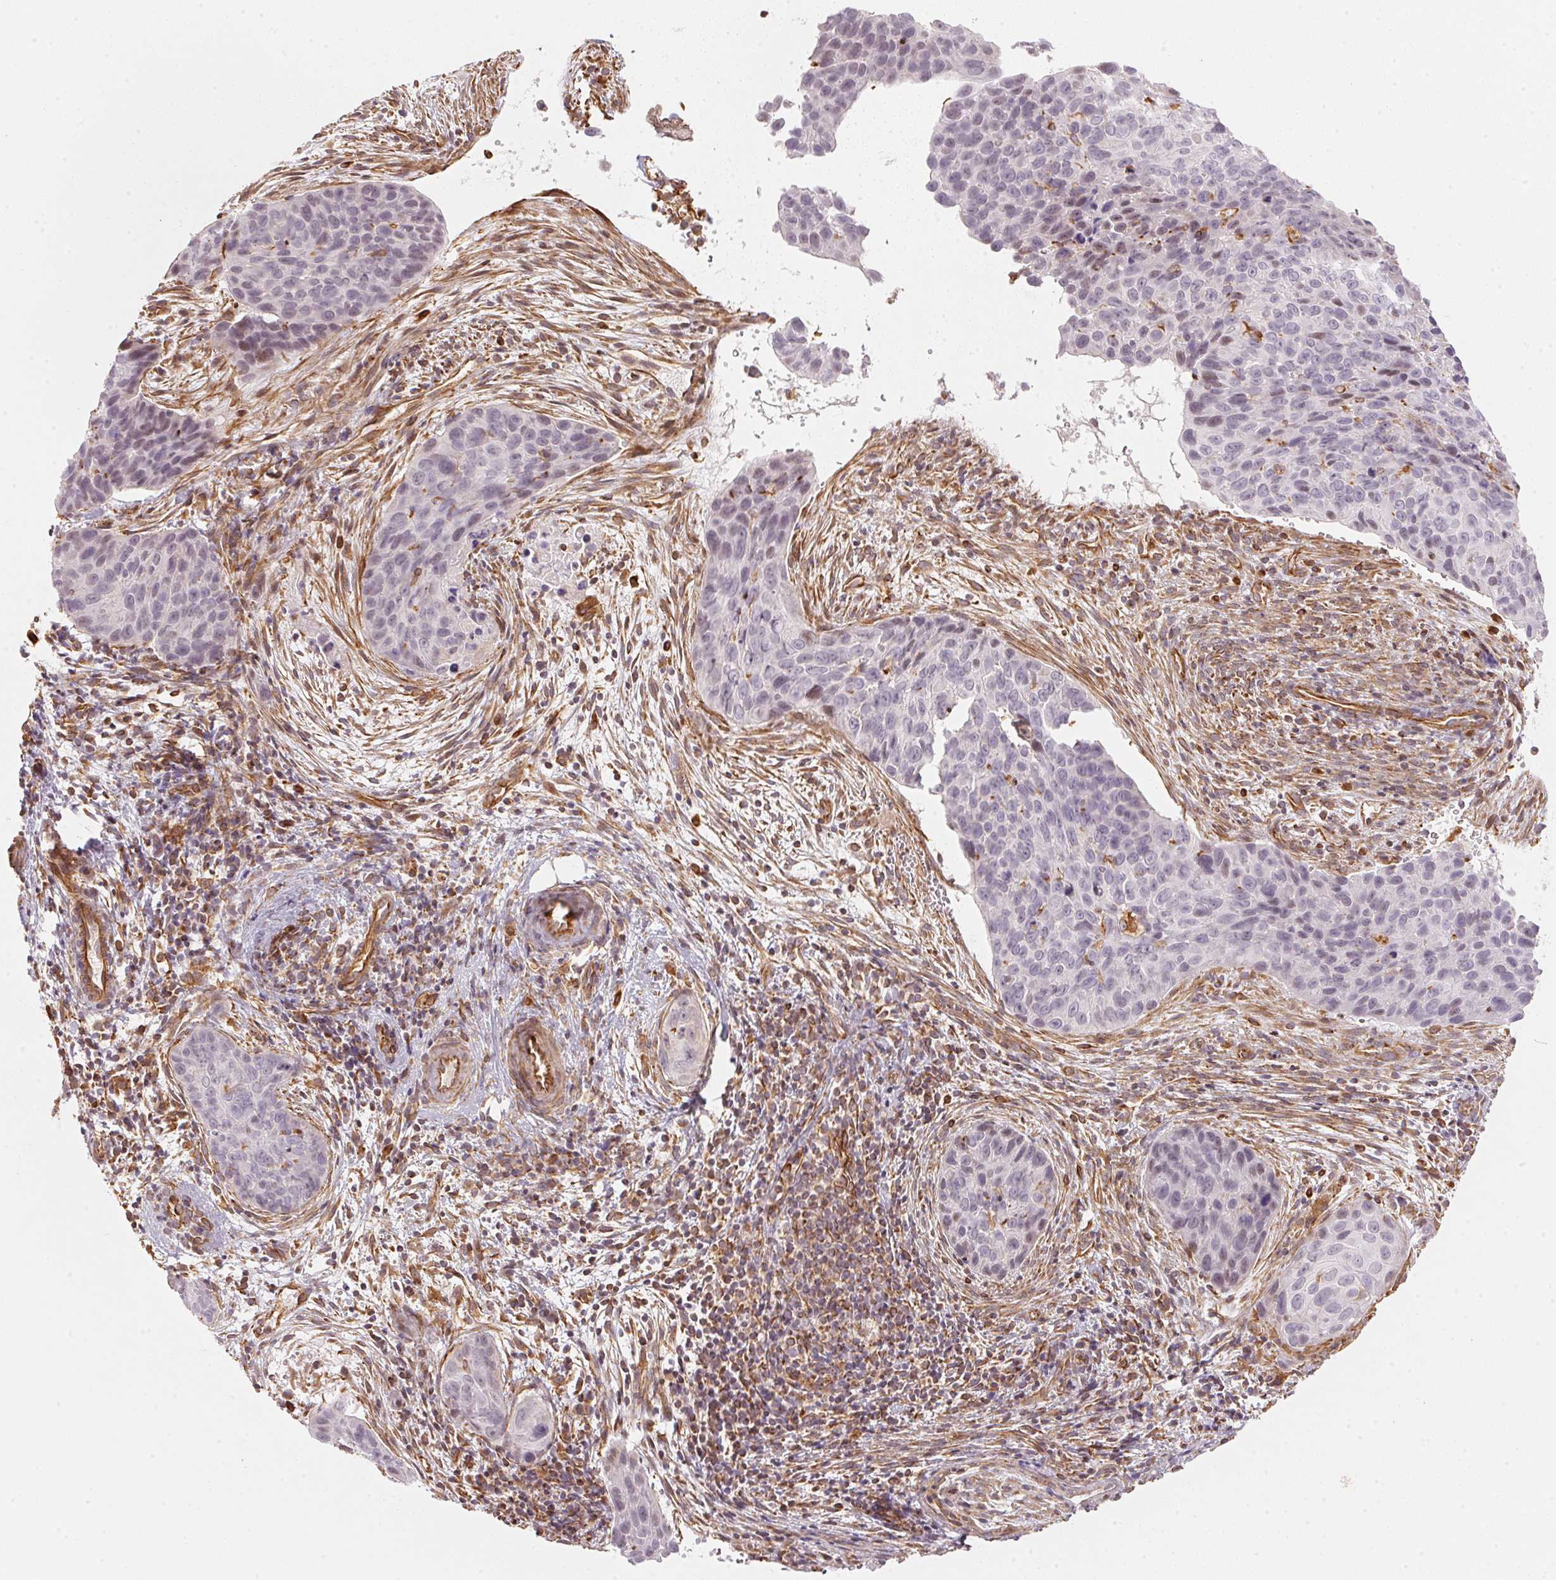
{"staining": {"intensity": "negative", "quantity": "none", "location": "none"}, "tissue": "cervical cancer", "cell_type": "Tumor cells", "image_type": "cancer", "snomed": [{"axis": "morphology", "description": "Squamous cell carcinoma, NOS"}, {"axis": "topography", "description": "Cervix"}], "caption": "Cervical cancer (squamous cell carcinoma) stained for a protein using immunohistochemistry (IHC) exhibits no staining tumor cells.", "gene": "FOXR2", "patient": {"sex": "female", "age": 35}}